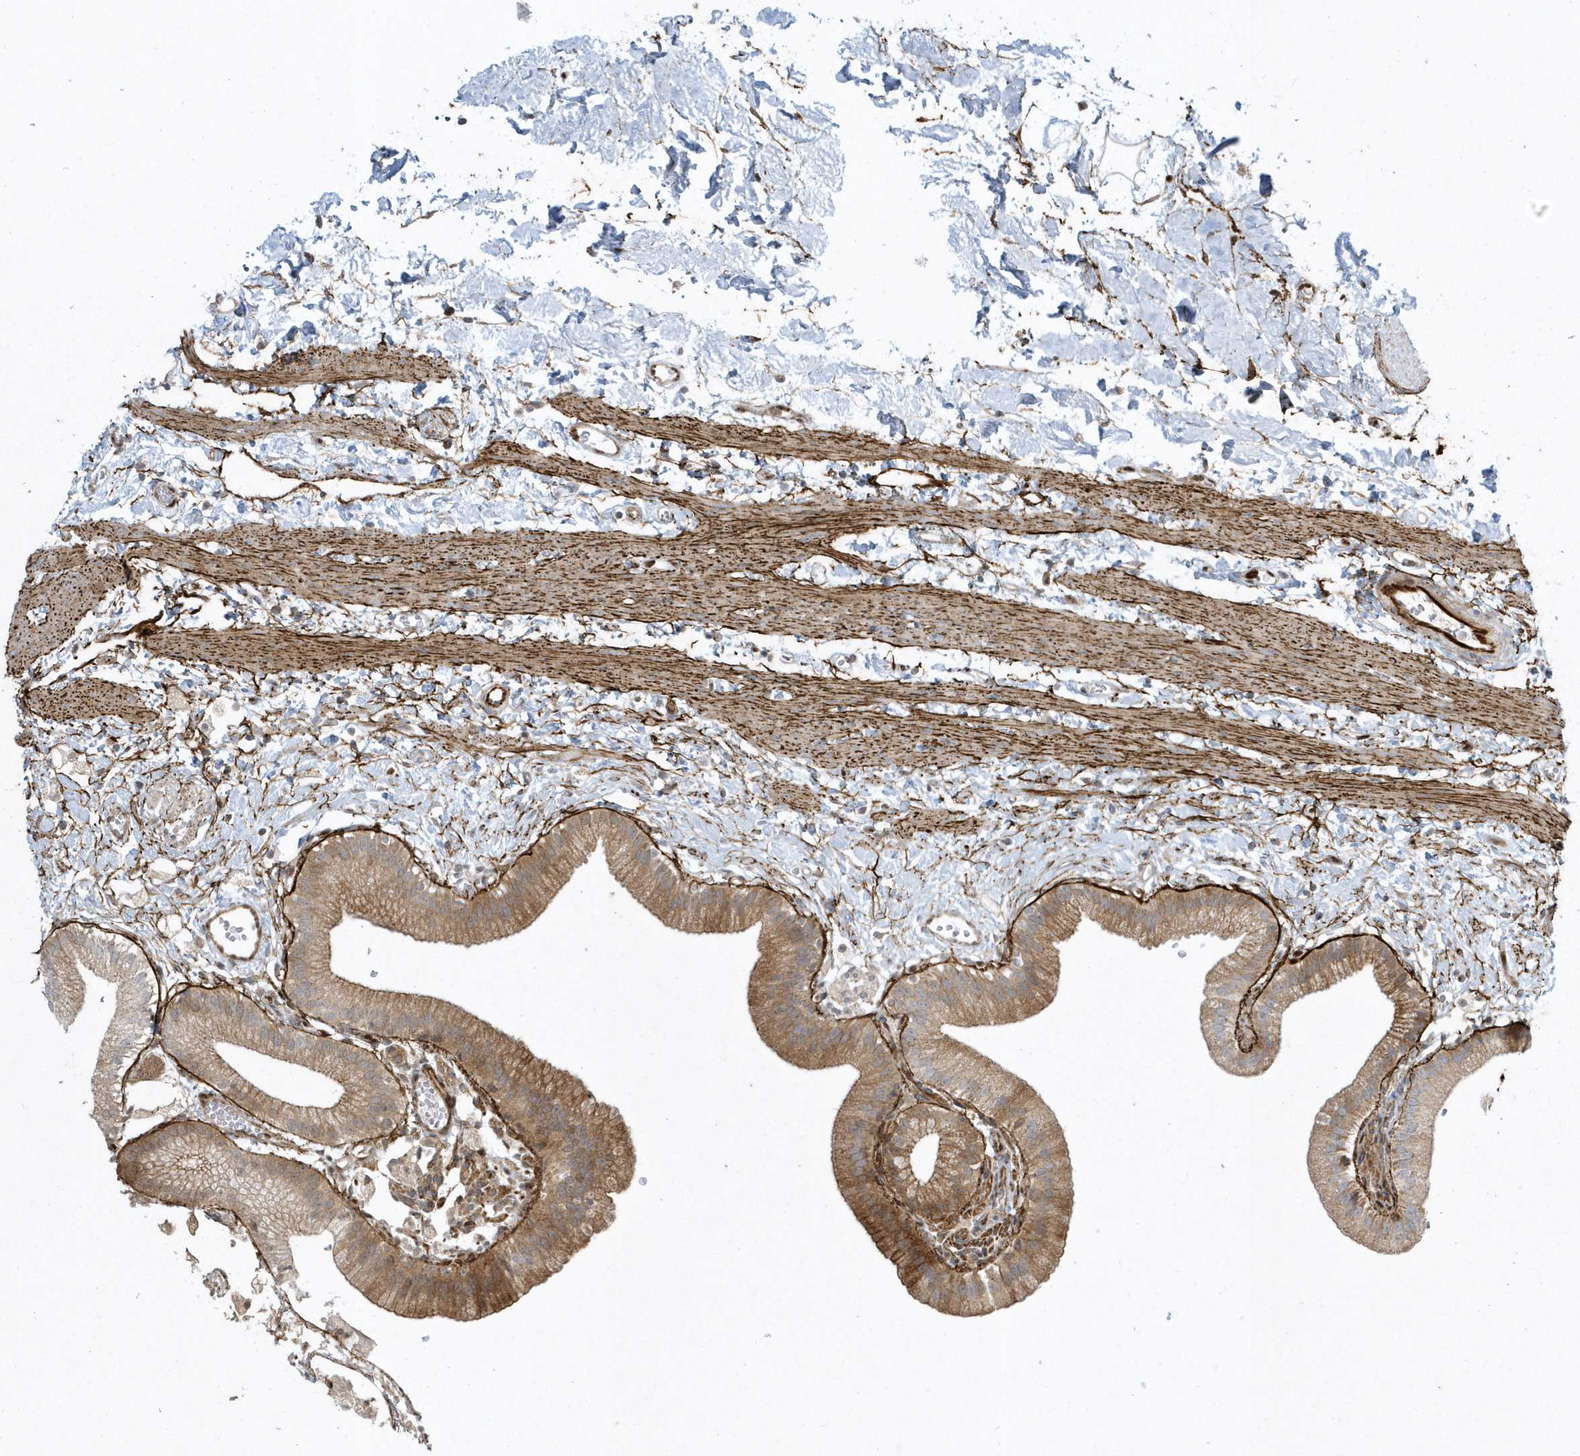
{"staining": {"intensity": "moderate", "quantity": ">75%", "location": "cytoplasmic/membranous"}, "tissue": "gallbladder", "cell_type": "Glandular cells", "image_type": "normal", "snomed": [{"axis": "morphology", "description": "Normal tissue, NOS"}, {"axis": "topography", "description": "Gallbladder"}], "caption": "Moderate cytoplasmic/membranous expression for a protein is seen in approximately >75% of glandular cells of unremarkable gallbladder using IHC.", "gene": "MASP2", "patient": {"sex": "male", "age": 55}}